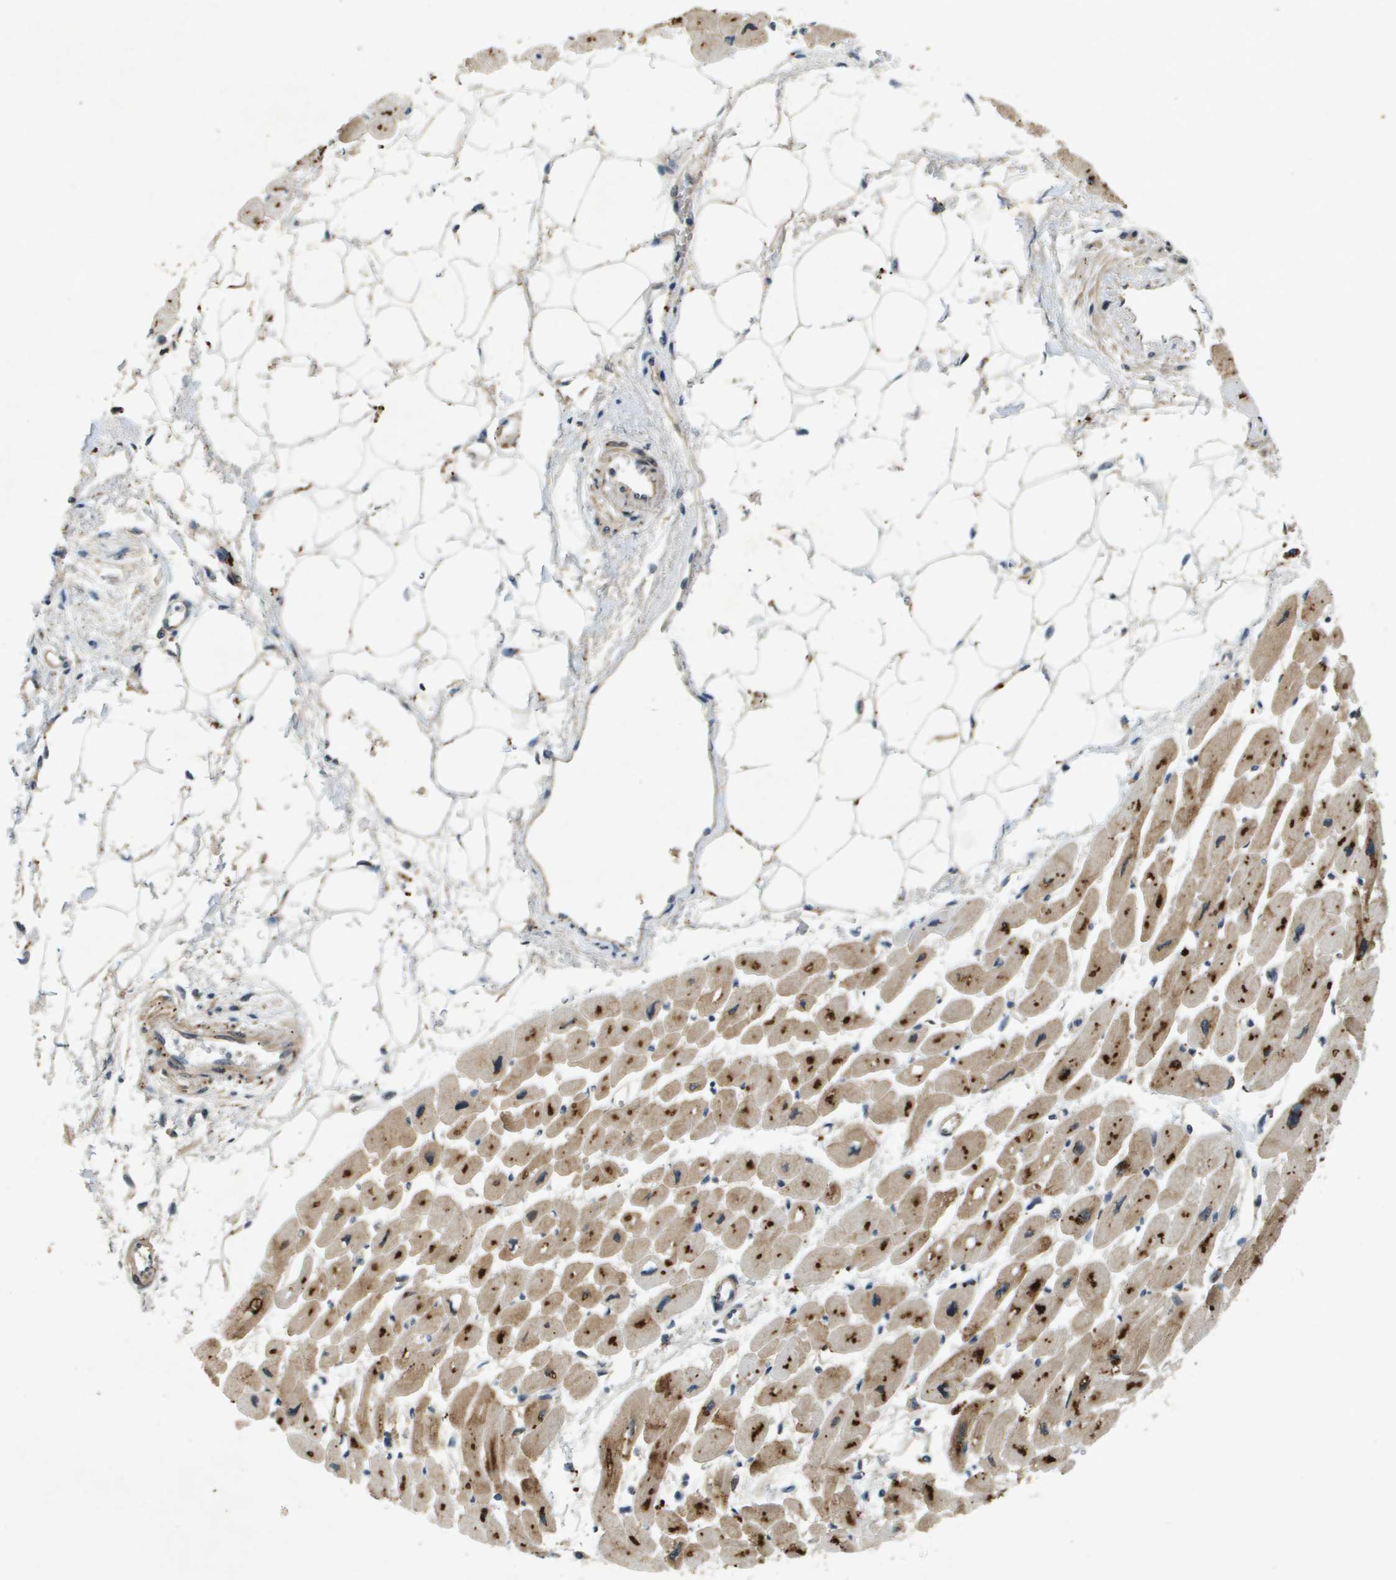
{"staining": {"intensity": "moderate", "quantity": ">75%", "location": "cytoplasmic/membranous"}, "tissue": "heart muscle", "cell_type": "Cardiomyocytes", "image_type": "normal", "snomed": [{"axis": "morphology", "description": "Normal tissue, NOS"}, {"axis": "topography", "description": "Heart"}], "caption": "Unremarkable heart muscle displays moderate cytoplasmic/membranous staining in approximately >75% of cardiomyocytes, visualized by immunohistochemistry.", "gene": "PGAP3", "patient": {"sex": "female", "age": 54}}